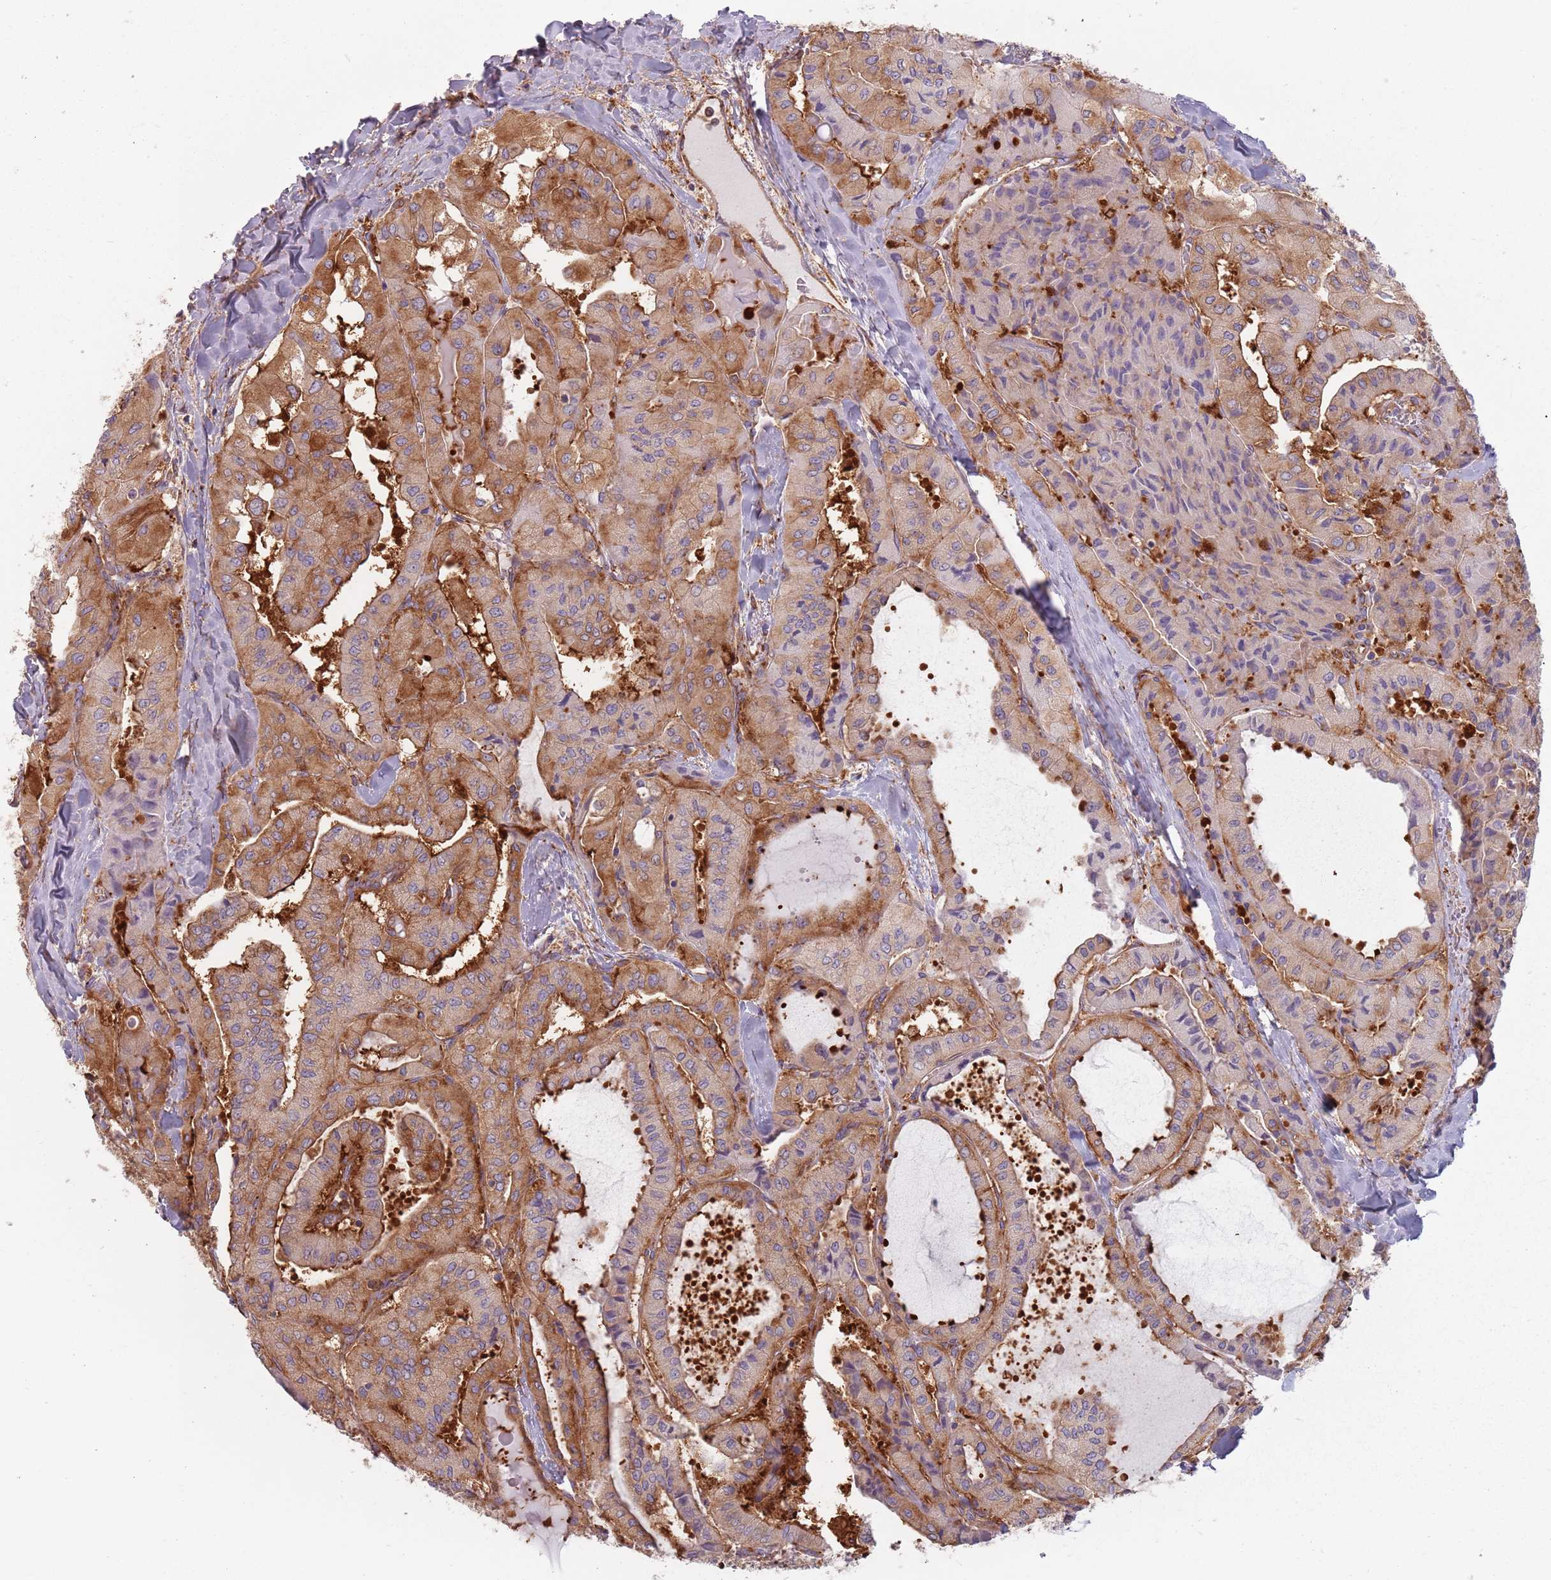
{"staining": {"intensity": "moderate", "quantity": "25%-75%", "location": "cytoplasmic/membranous"}, "tissue": "thyroid cancer", "cell_type": "Tumor cells", "image_type": "cancer", "snomed": [{"axis": "morphology", "description": "Normal tissue, NOS"}, {"axis": "morphology", "description": "Papillary adenocarcinoma, NOS"}, {"axis": "topography", "description": "Thyroid gland"}], "caption": "This is a micrograph of immunohistochemistry staining of thyroid cancer (papillary adenocarcinoma), which shows moderate expression in the cytoplasmic/membranous of tumor cells.", "gene": "TPD52L2", "patient": {"sex": "female", "age": 59}}